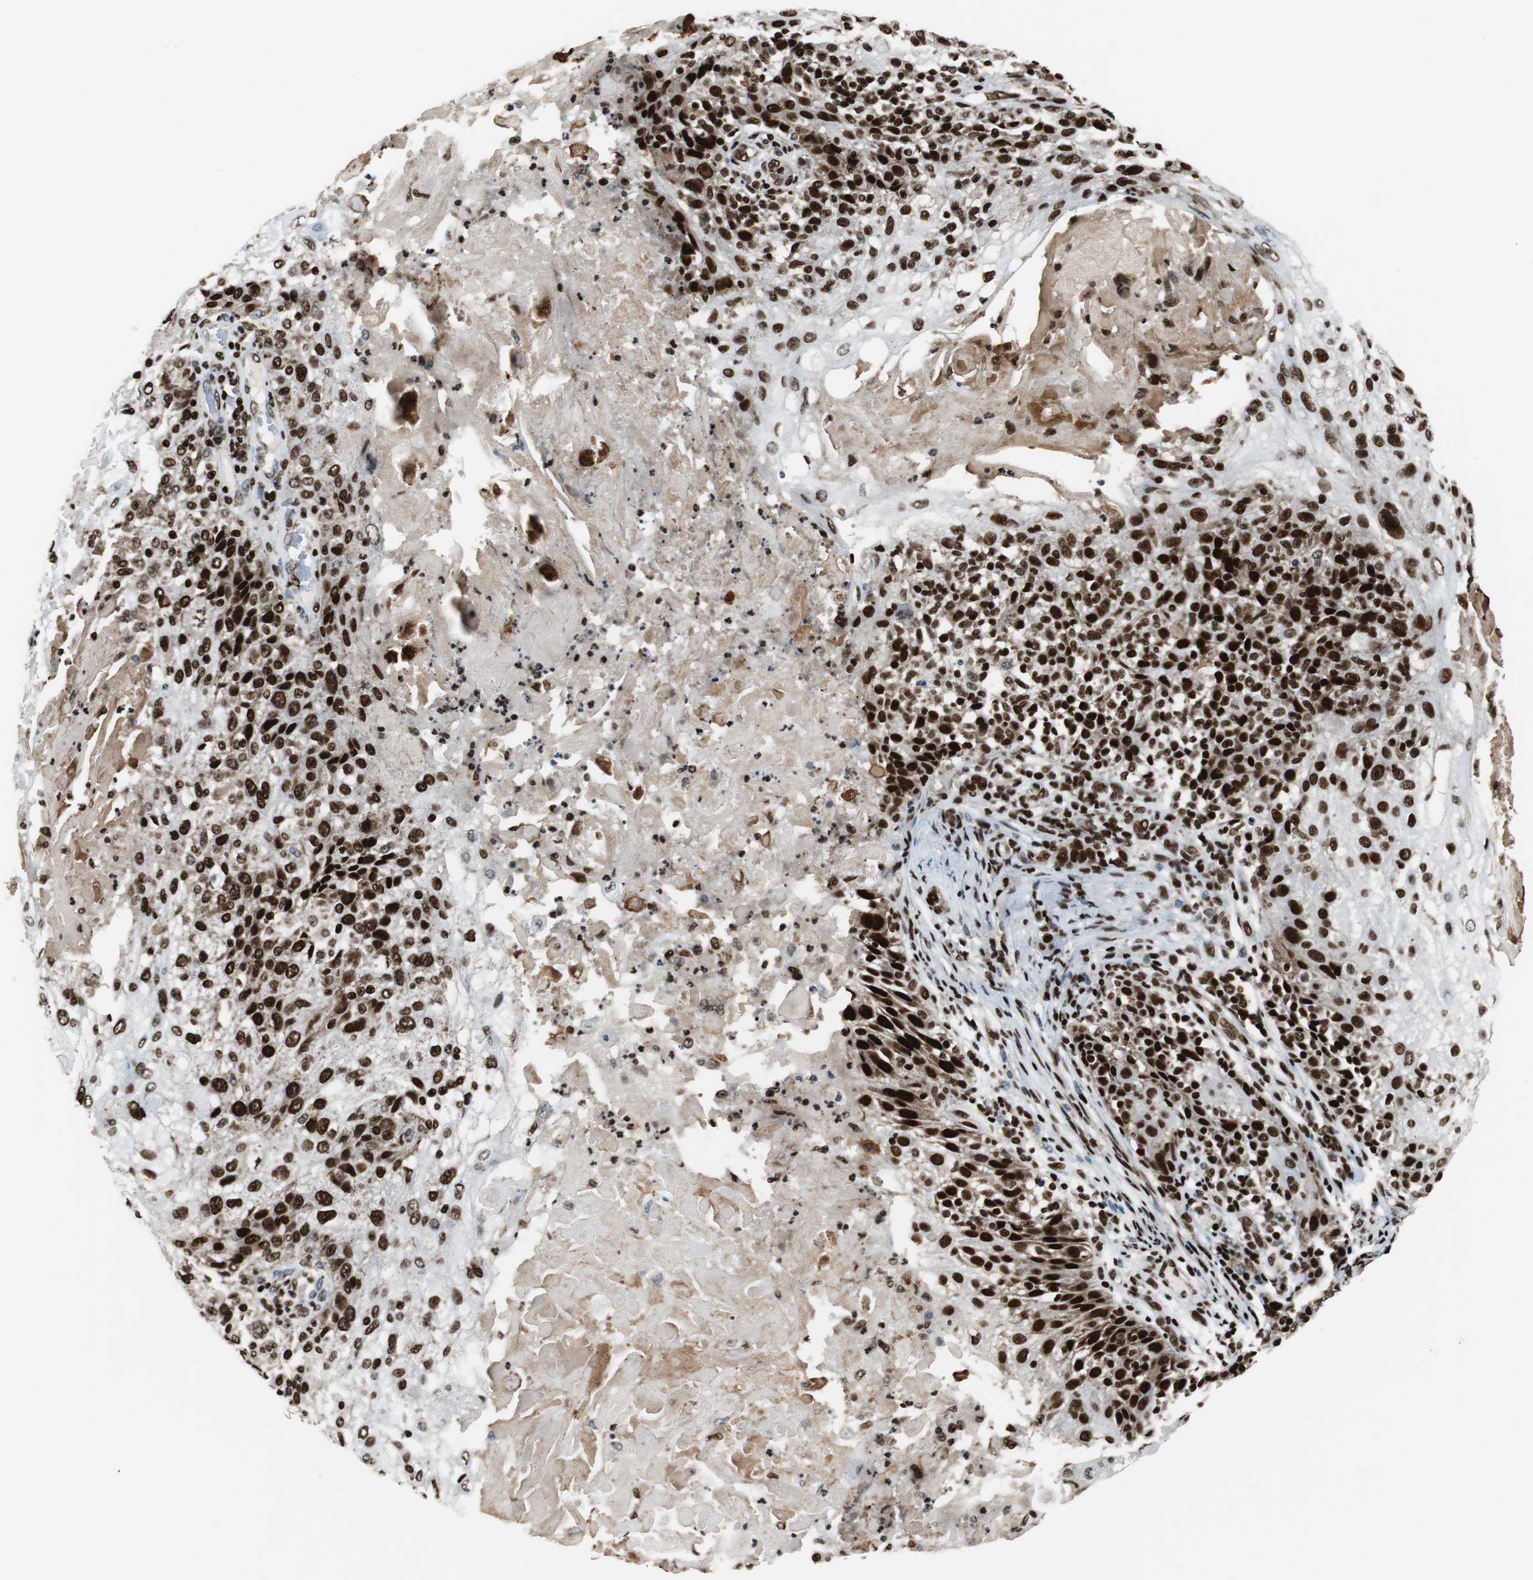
{"staining": {"intensity": "strong", "quantity": ">75%", "location": "nuclear"}, "tissue": "skin cancer", "cell_type": "Tumor cells", "image_type": "cancer", "snomed": [{"axis": "morphology", "description": "Normal tissue, NOS"}, {"axis": "morphology", "description": "Squamous cell carcinoma, NOS"}, {"axis": "topography", "description": "Skin"}], "caption": "Protein staining shows strong nuclear expression in about >75% of tumor cells in skin cancer (squamous cell carcinoma).", "gene": "HDAC1", "patient": {"sex": "female", "age": 83}}